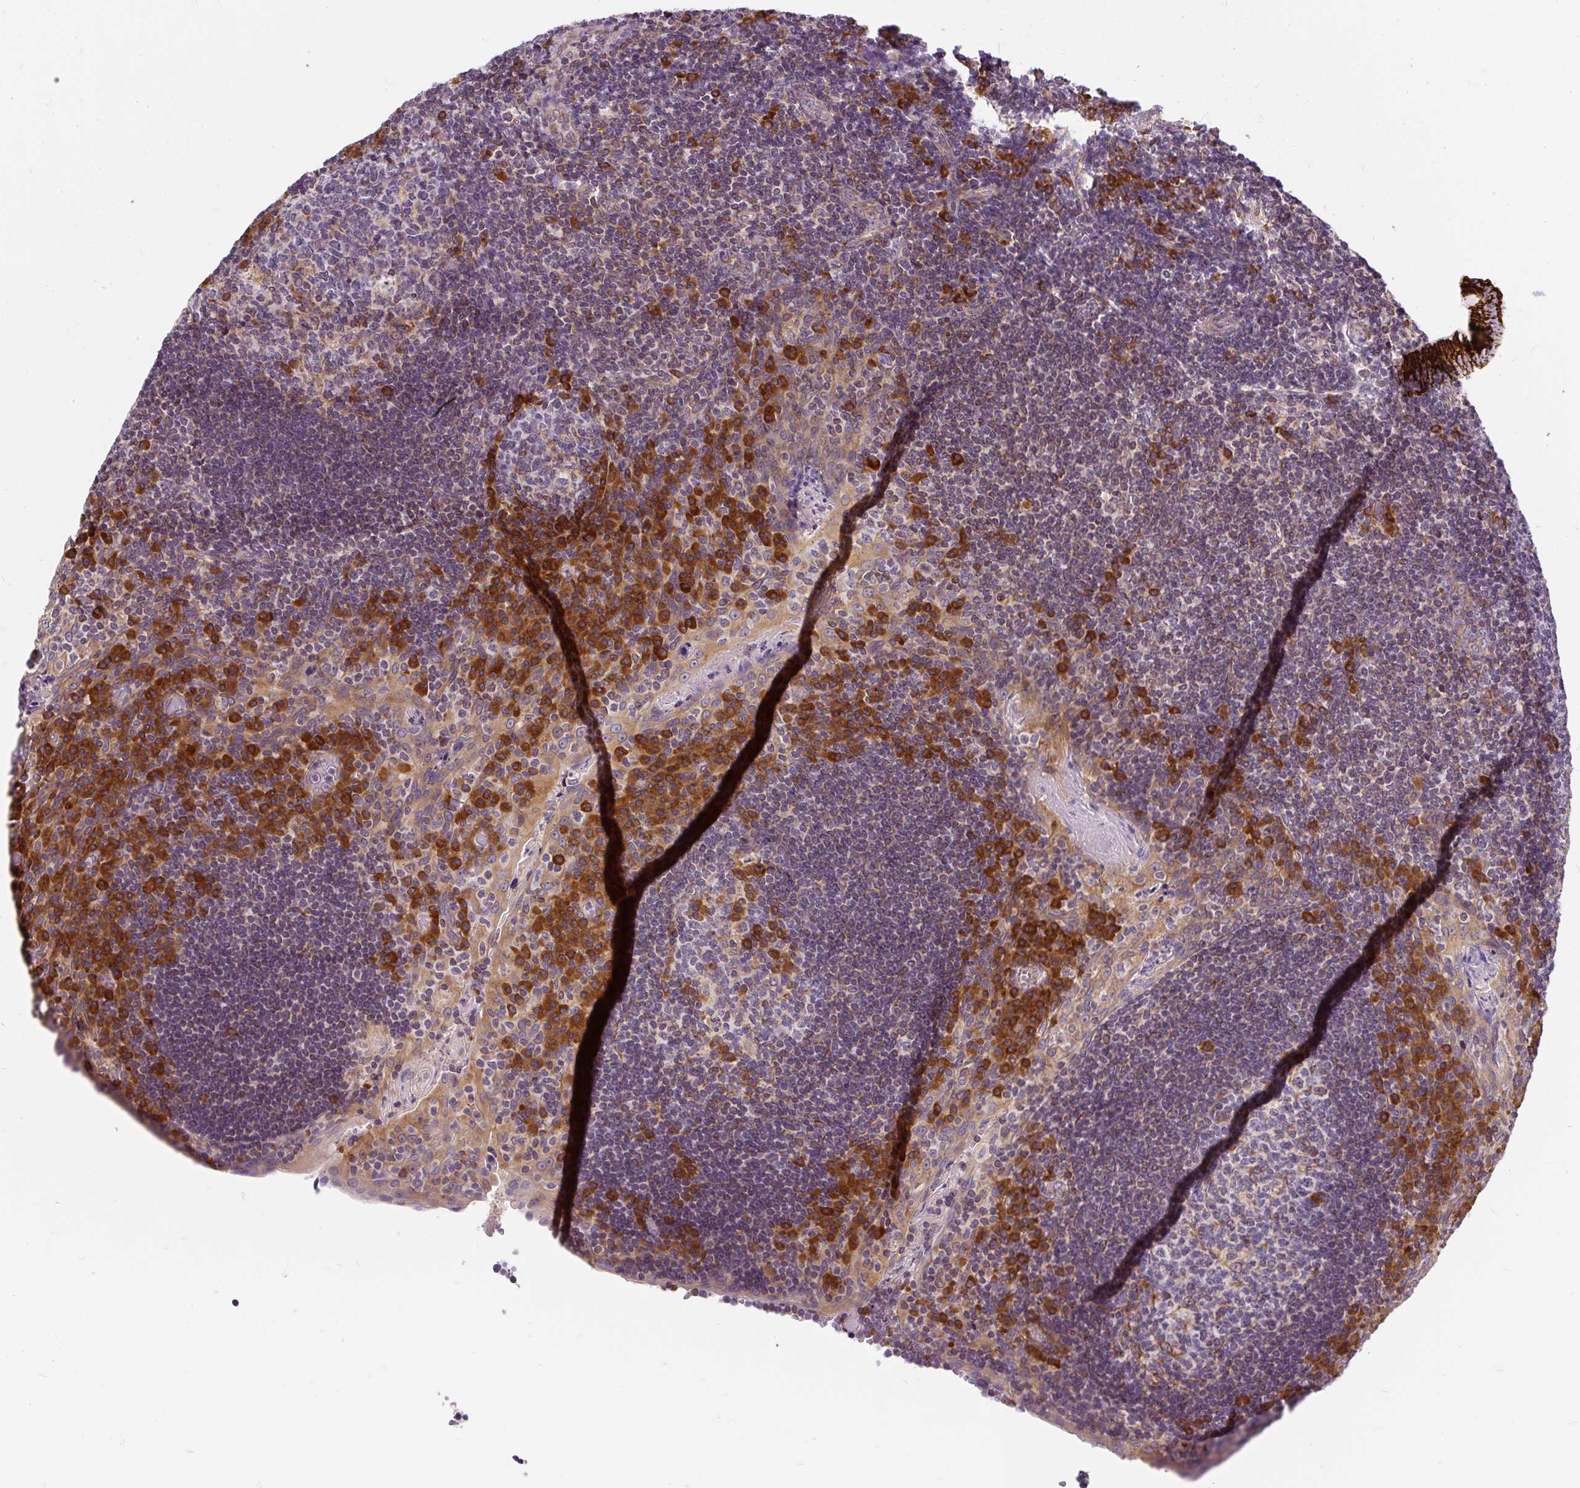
{"staining": {"intensity": "moderate", "quantity": "<25%", "location": "cytoplasmic/membranous"}, "tissue": "tonsil", "cell_type": "Germinal center cells", "image_type": "normal", "snomed": [{"axis": "morphology", "description": "Normal tissue, NOS"}, {"axis": "topography", "description": "Tonsil"}], "caption": "The immunohistochemical stain shows moderate cytoplasmic/membranous positivity in germinal center cells of normal tonsil.", "gene": "CYP20A1", "patient": {"sex": "male", "age": 17}}